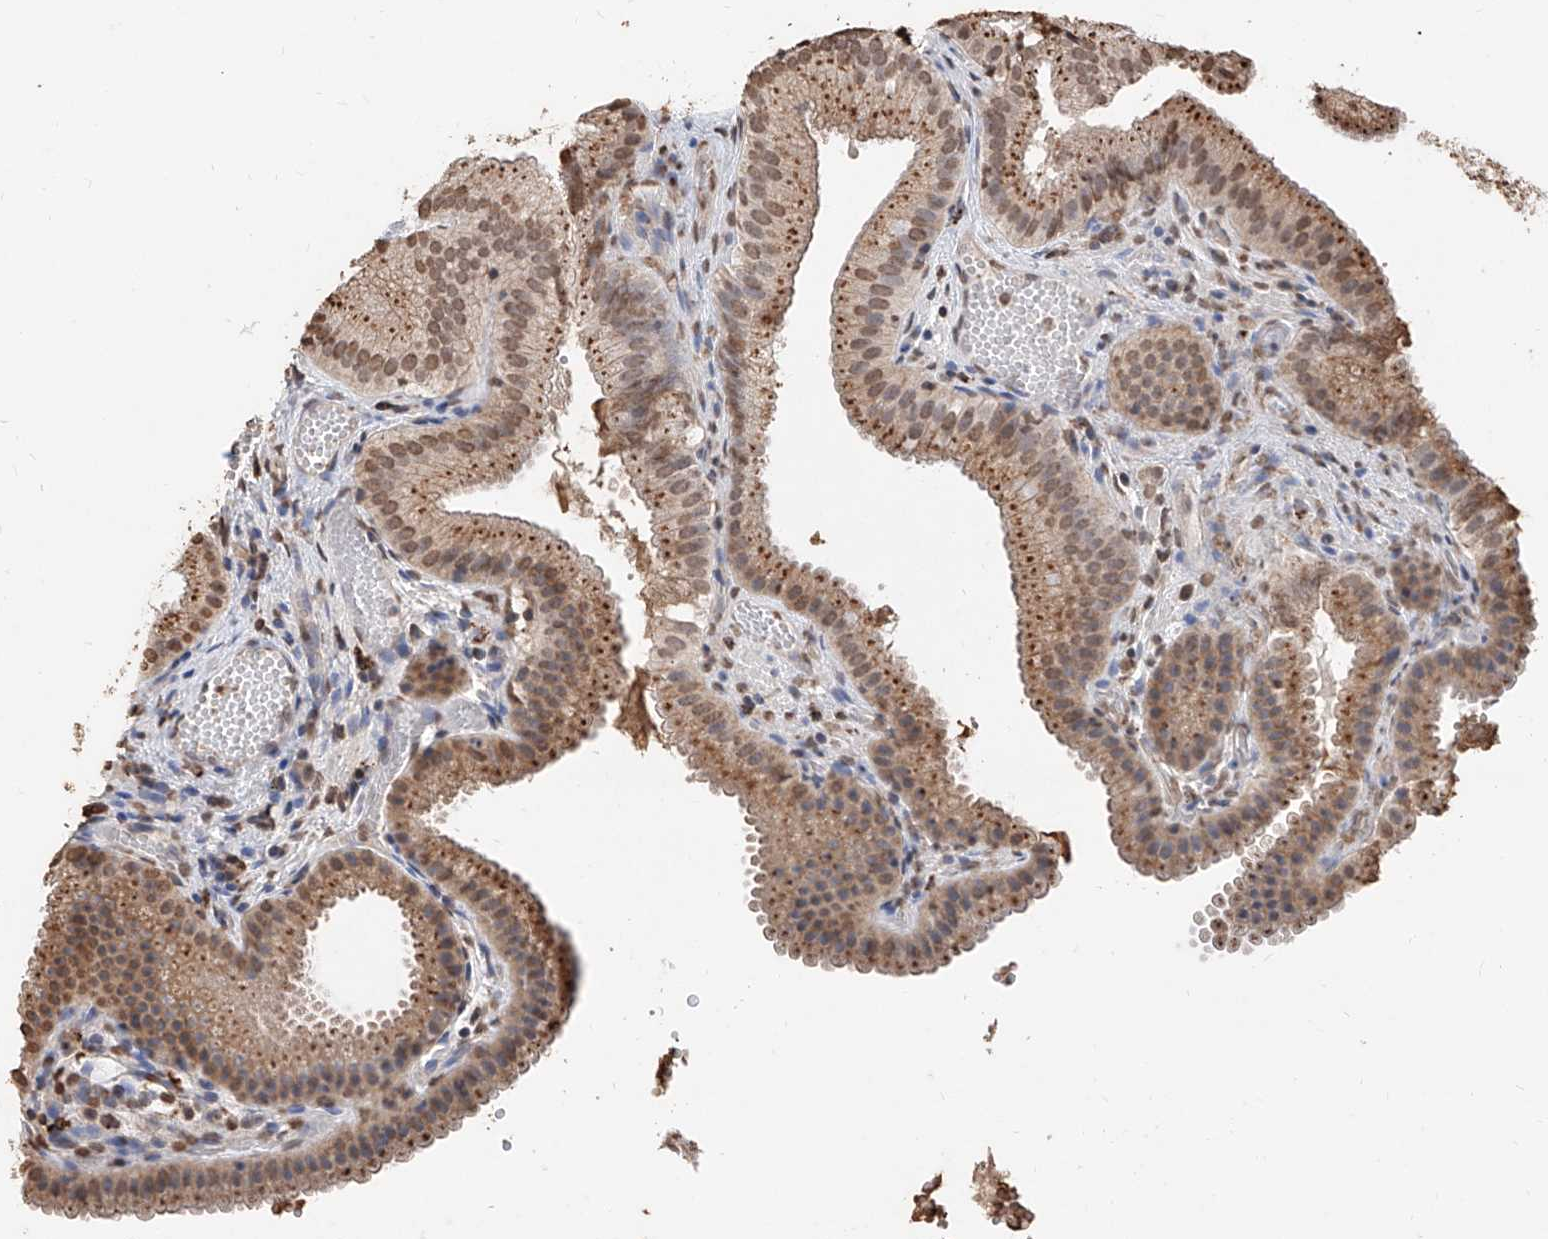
{"staining": {"intensity": "moderate", "quantity": ">75%", "location": "cytoplasmic/membranous,nuclear"}, "tissue": "gallbladder", "cell_type": "Glandular cells", "image_type": "normal", "snomed": [{"axis": "morphology", "description": "Normal tissue, NOS"}, {"axis": "topography", "description": "Gallbladder"}], "caption": "Moderate cytoplasmic/membranous,nuclear protein expression is present in approximately >75% of glandular cells in gallbladder. The staining is performed using DAB (3,3'-diaminobenzidine) brown chromogen to label protein expression. The nuclei are counter-stained blue using hematoxylin.", "gene": "RP9", "patient": {"sex": "female", "age": 30}}